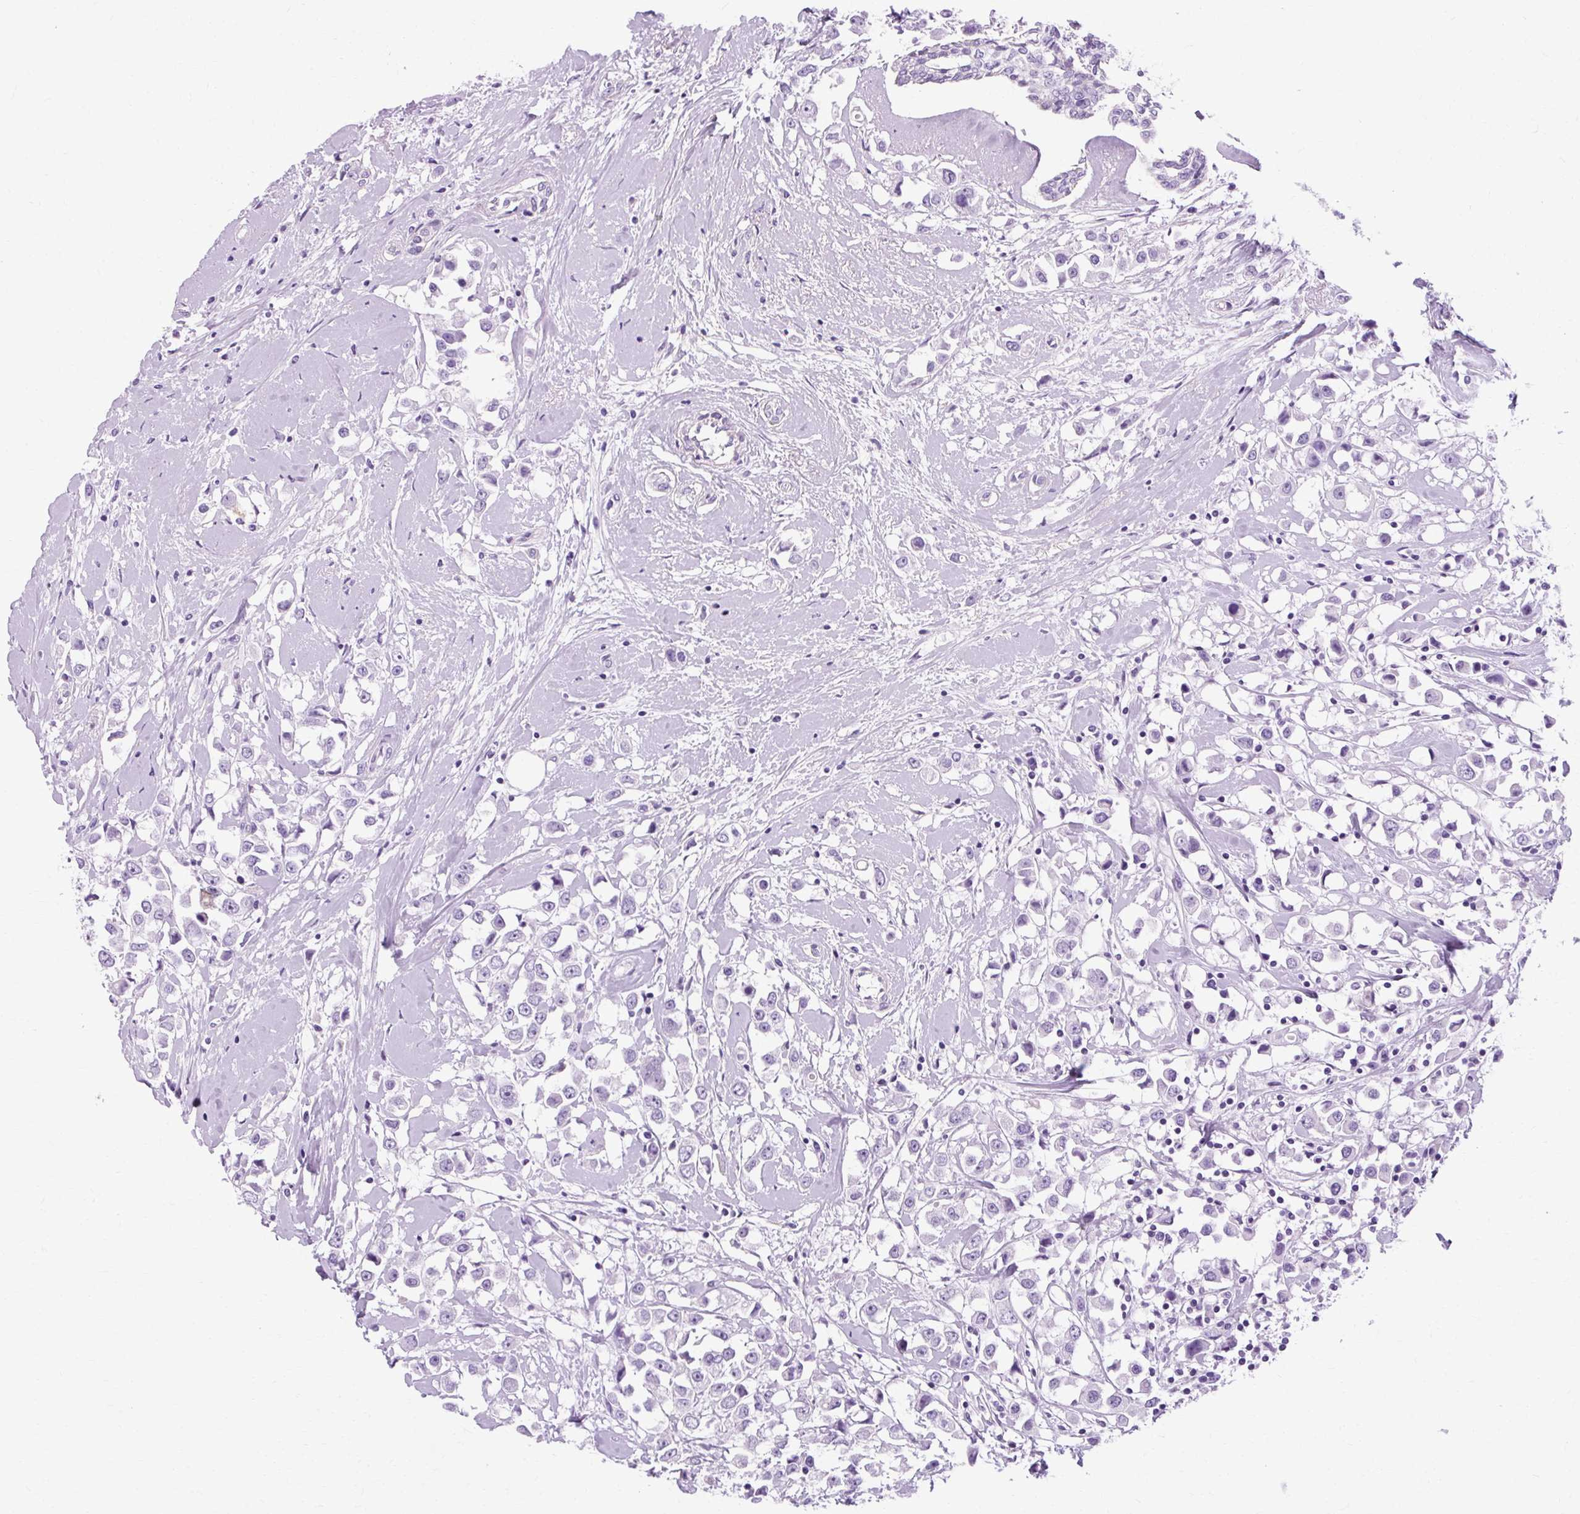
{"staining": {"intensity": "negative", "quantity": "none", "location": "none"}, "tissue": "breast cancer", "cell_type": "Tumor cells", "image_type": "cancer", "snomed": [{"axis": "morphology", "description": "Duct carcinoma"}, {"axis": "topography", "description": "Breast"}], "caption": "Immunohistochemistry (IHC) histopathology image of breast invasive ductal carcinoma stained for a protein (brown), which shows no staining in tumor cells.", "gene": "OOEP", "patient": {"sex": "female", "age": 61}}